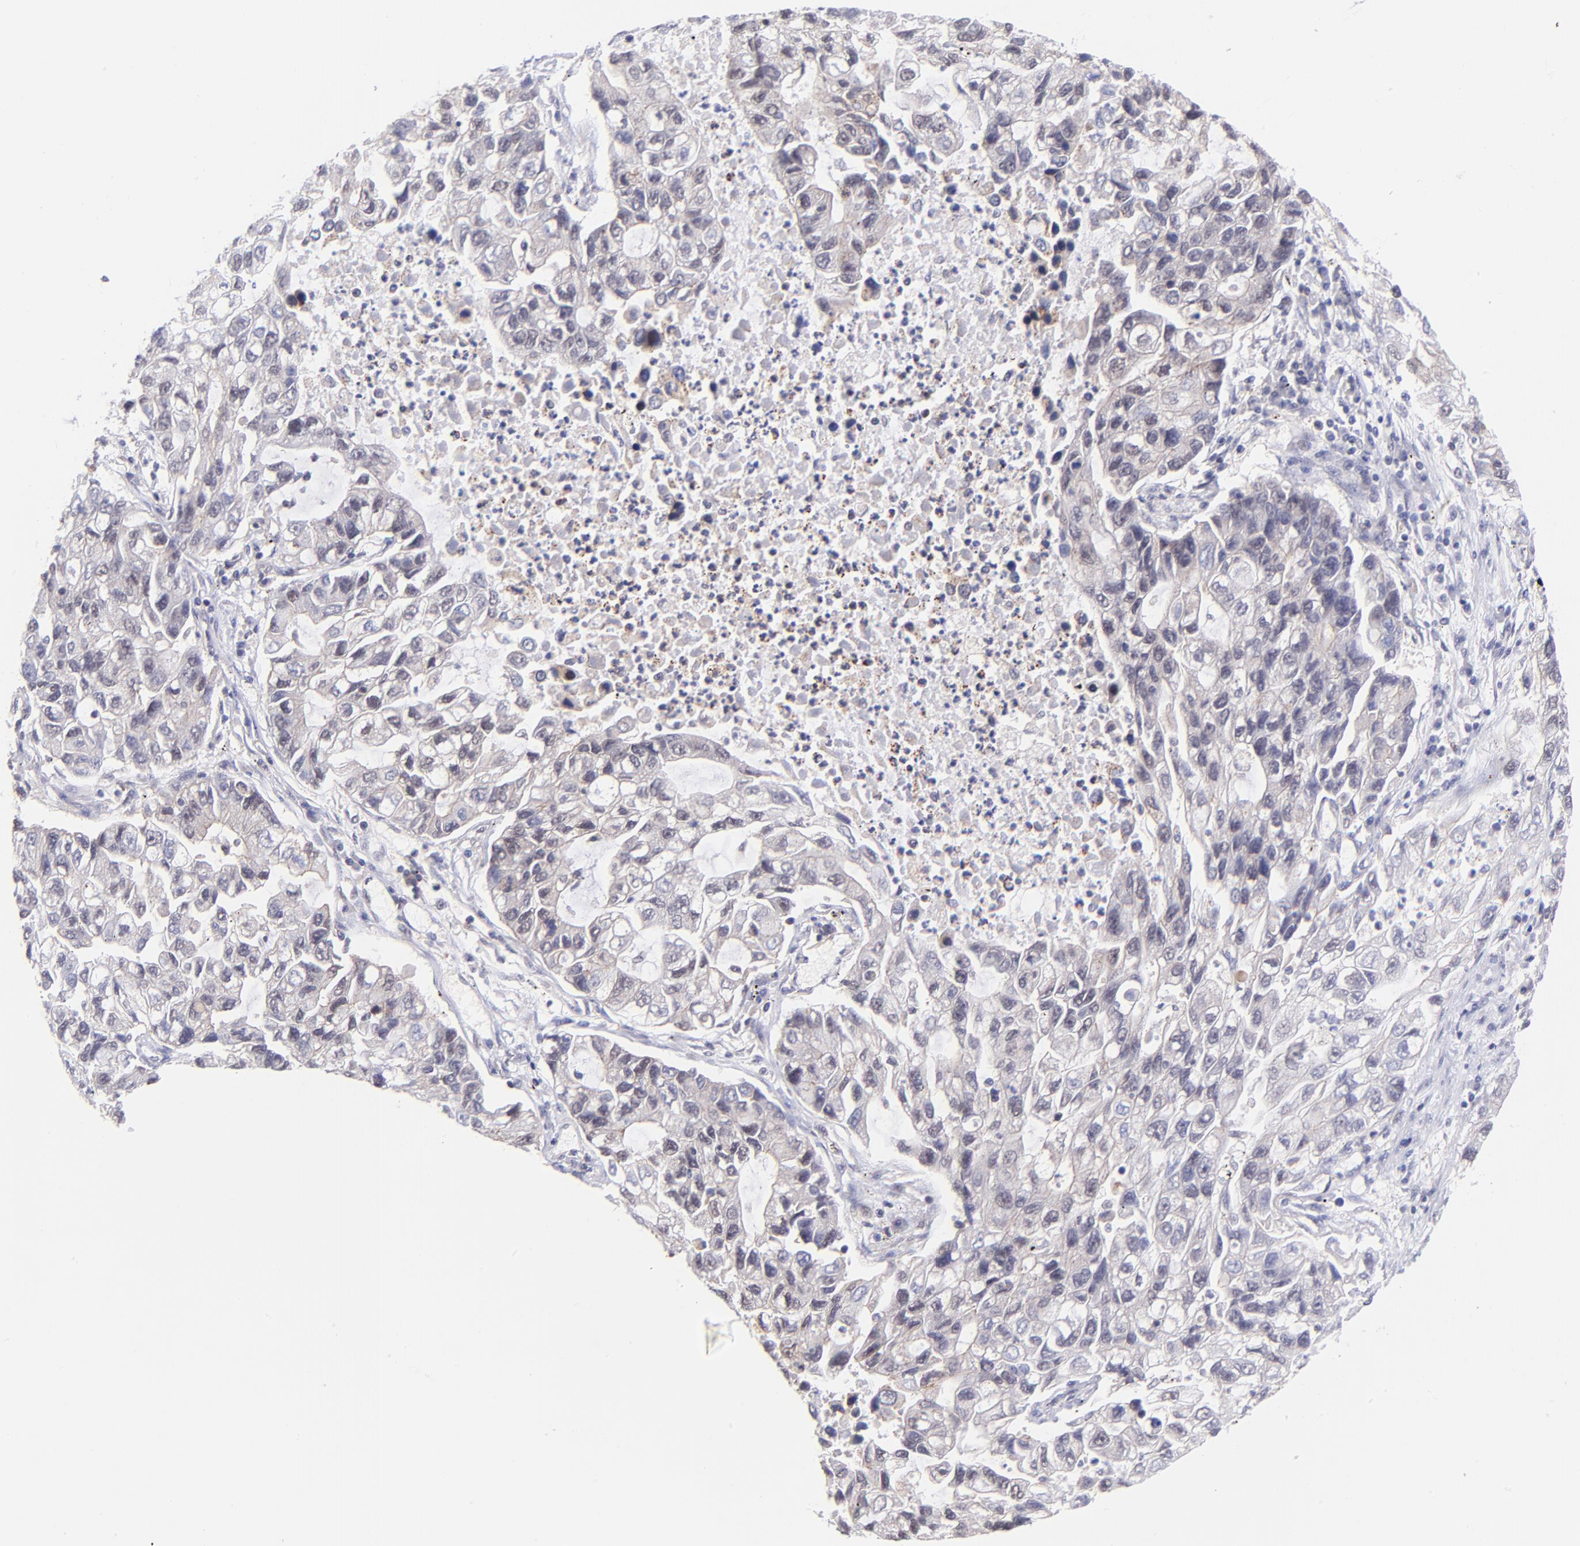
{"staining": {"intensity": "negative", "quantity": "none", "location": "none"}, "tissue": "lung cancer", "cell_type": "Tumor cells", "image_type": "cancer", "snomed": [{"axis": "morphology", "description": "Adenocarcinoma, NOS"}, {"axis": "topography", "description": "Lung"}], "caption": "IHC of human lung adenocarcinoma exhibits no staining in tumor cells. (DAB (3,3'-diaminobenzidine) immunohistochemistry (IHC), high magnification).", "gene": "SOX6", "patient": {"sex": "female", "age": 51}}